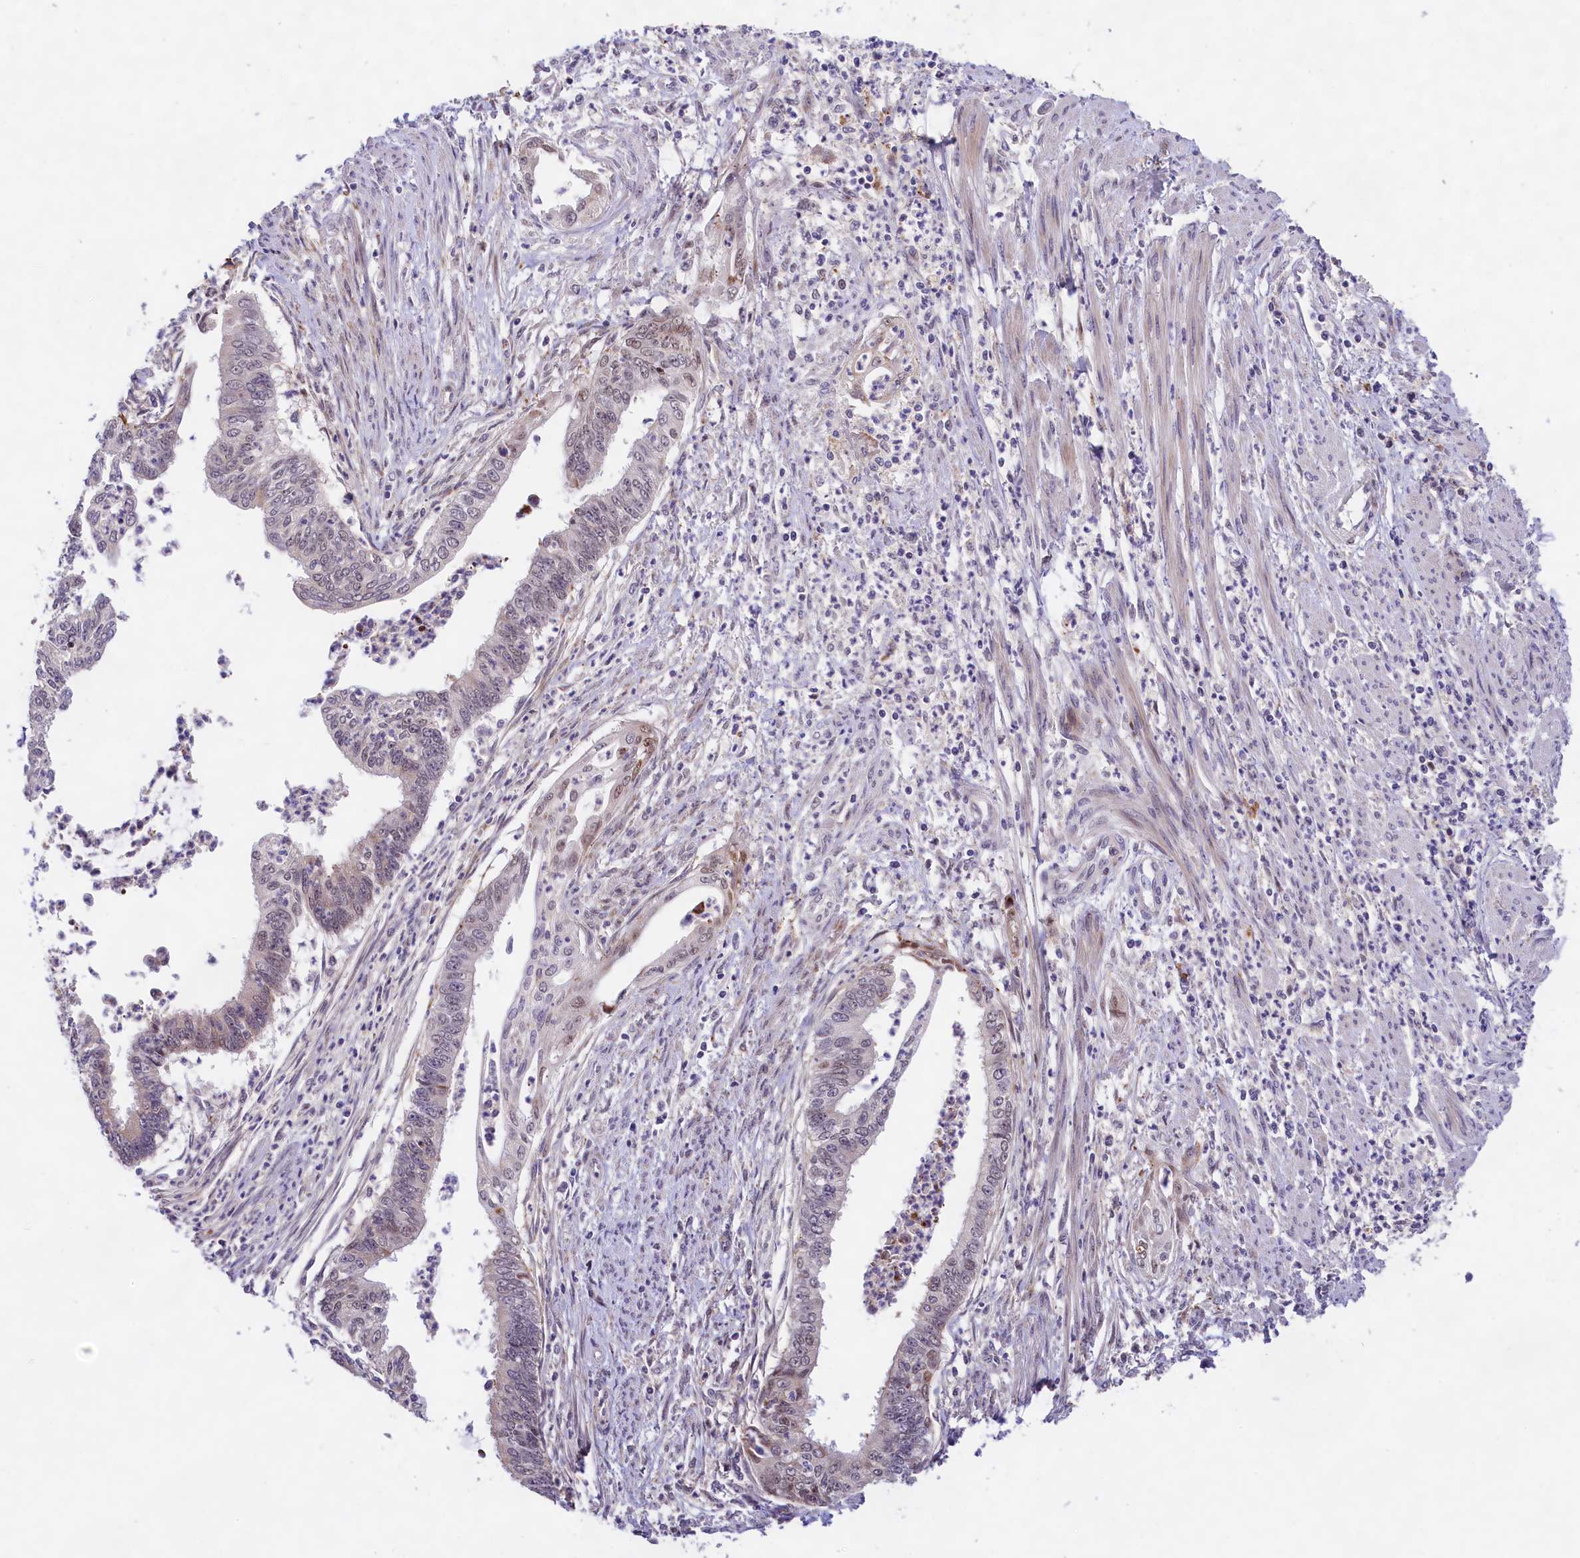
{"staining": {"intensity": "negative", "quantity": "none", "location": "none"}, "tissue": "endometrial cancer", "cell_type": "Tumor cells", "image_type": "cancer", "snomed": [{"axis": "morphology", "description": "Adenocarcinoma, NOS"}, {"axis": "topography", "description": "Endometrium"}], "caption": "This is an immunohistochemistry (IHC) micrograph of endometrial adenocarcinoma. There is no staining in tumor cells.", "gene": "FBXO45", "patient": {"sex": "female", "age": 73}}